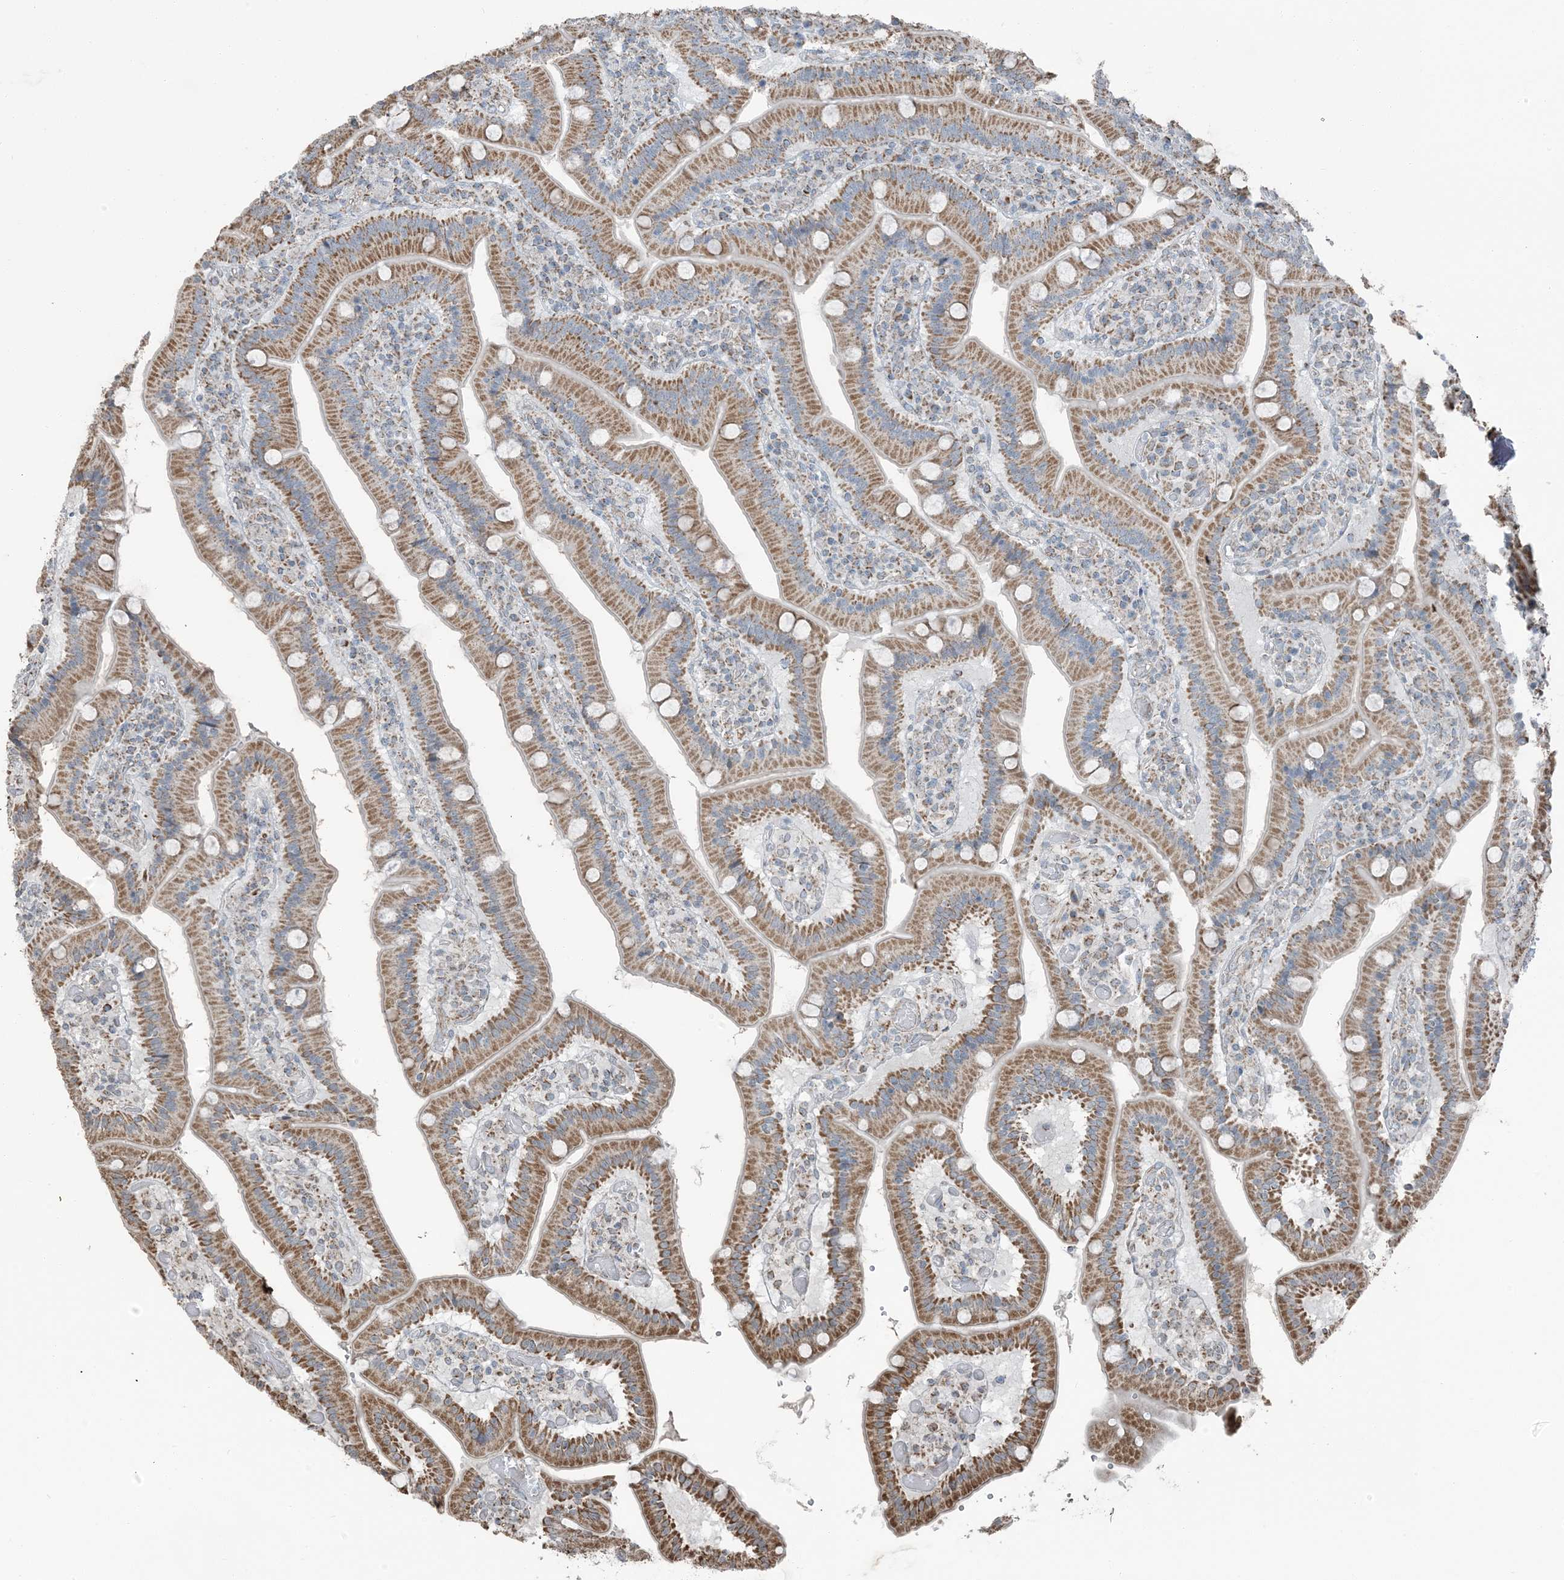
{"staining": {"intensity": "moderate", "quantity": ">75%", "location": "cytoplasmic/membranous"}, "tissue": "duodenum", "cell_type": "Glandular cells", "image_type": "normal", "snomed": [{"axis": "morphology", "description": "Normal tissue, NOS"}, {"axis": "topography", "description": "Duodenum"}], "caption": "Benign duodenum was stained to show a protein in brown. There is medium levels of moderate cytoplasmic/membranous positivity in about >75% of glandular cells.", "gene": "PILRB", "patient": {"sex": "female", "age": 62}}